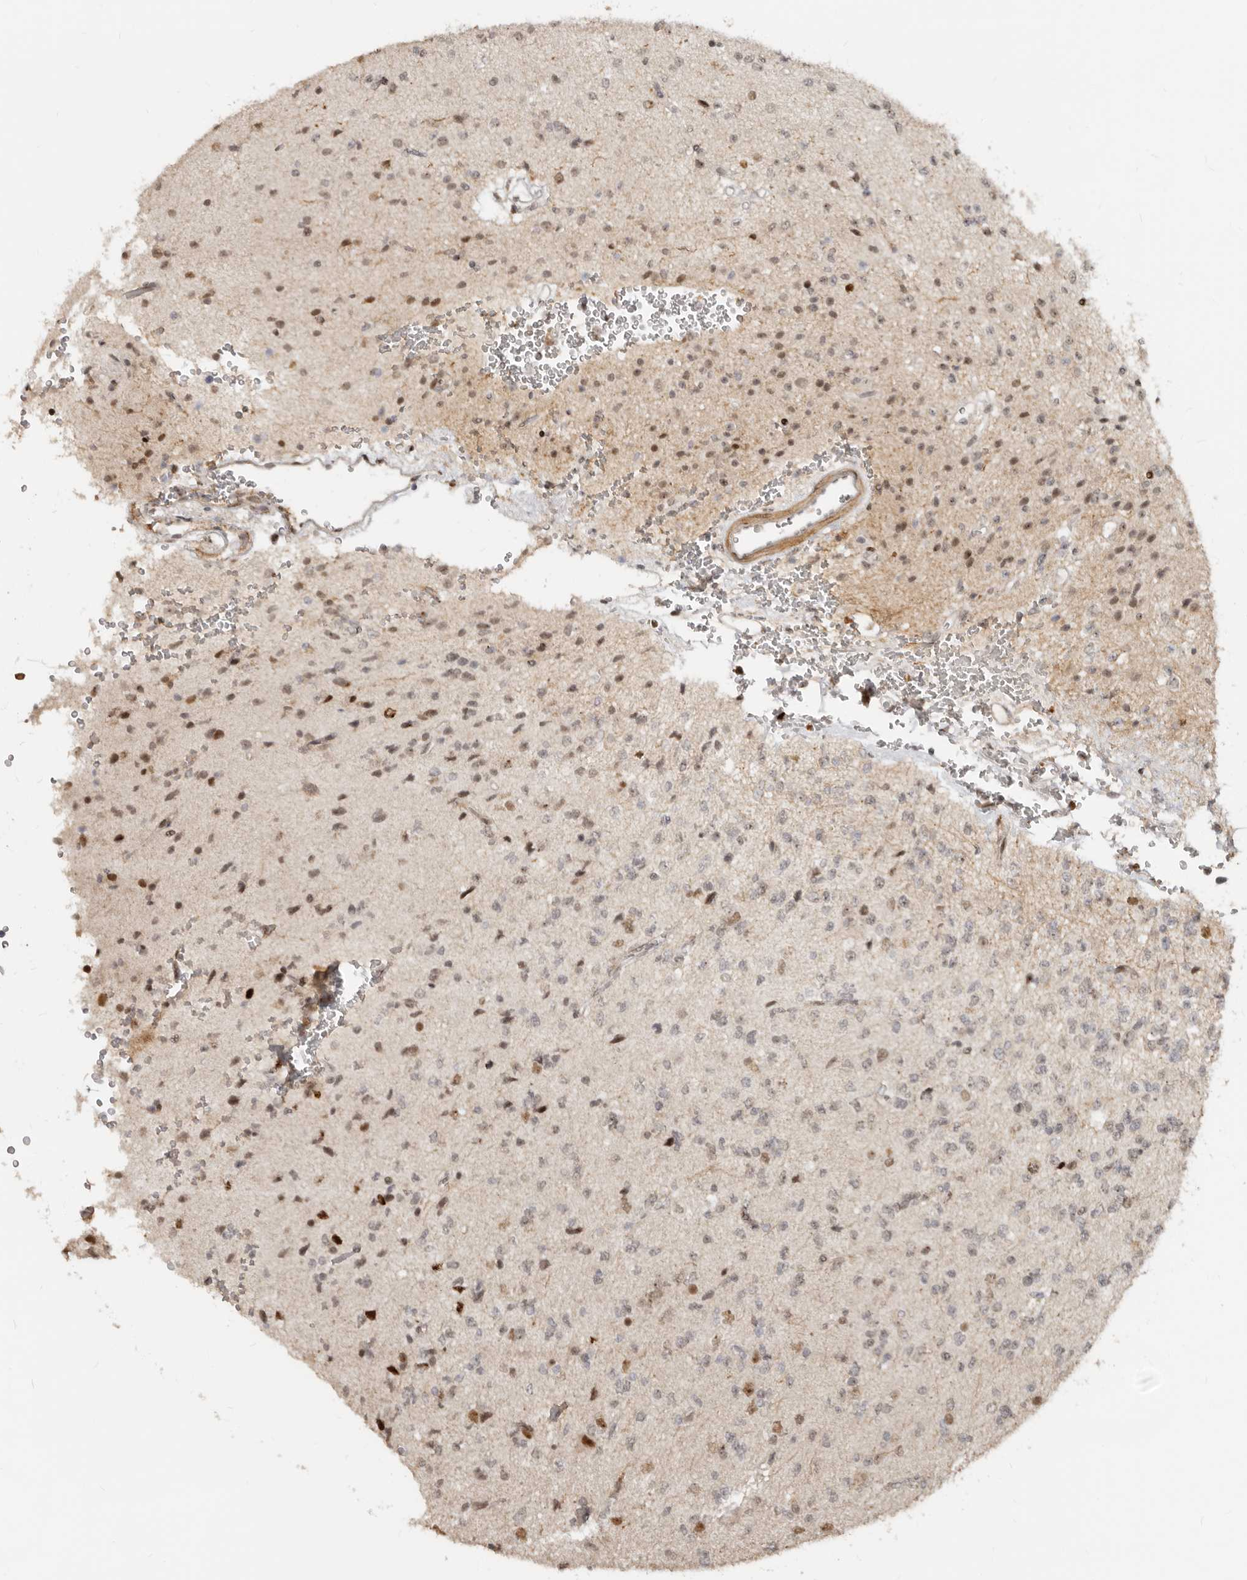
{"staining": {"intensity": "weak", "quantity": "25%-75%", "location": "nuclear"}, "tissue": "glioma", "cell_type": "Tumor cells", "image_type": "cancer", "snomed": [{"axis": "morphology", "description": "Glioma, malignant, High grade"}, {"axis": "topography", "description": "pancreas cauda"}], "caption": "Malignant glioma (high-grade) stained with a protein marker shows weak staining in tumor cells.", "gene": "GPBP1L1", "patient": {"sex": "male", "age": 60}}